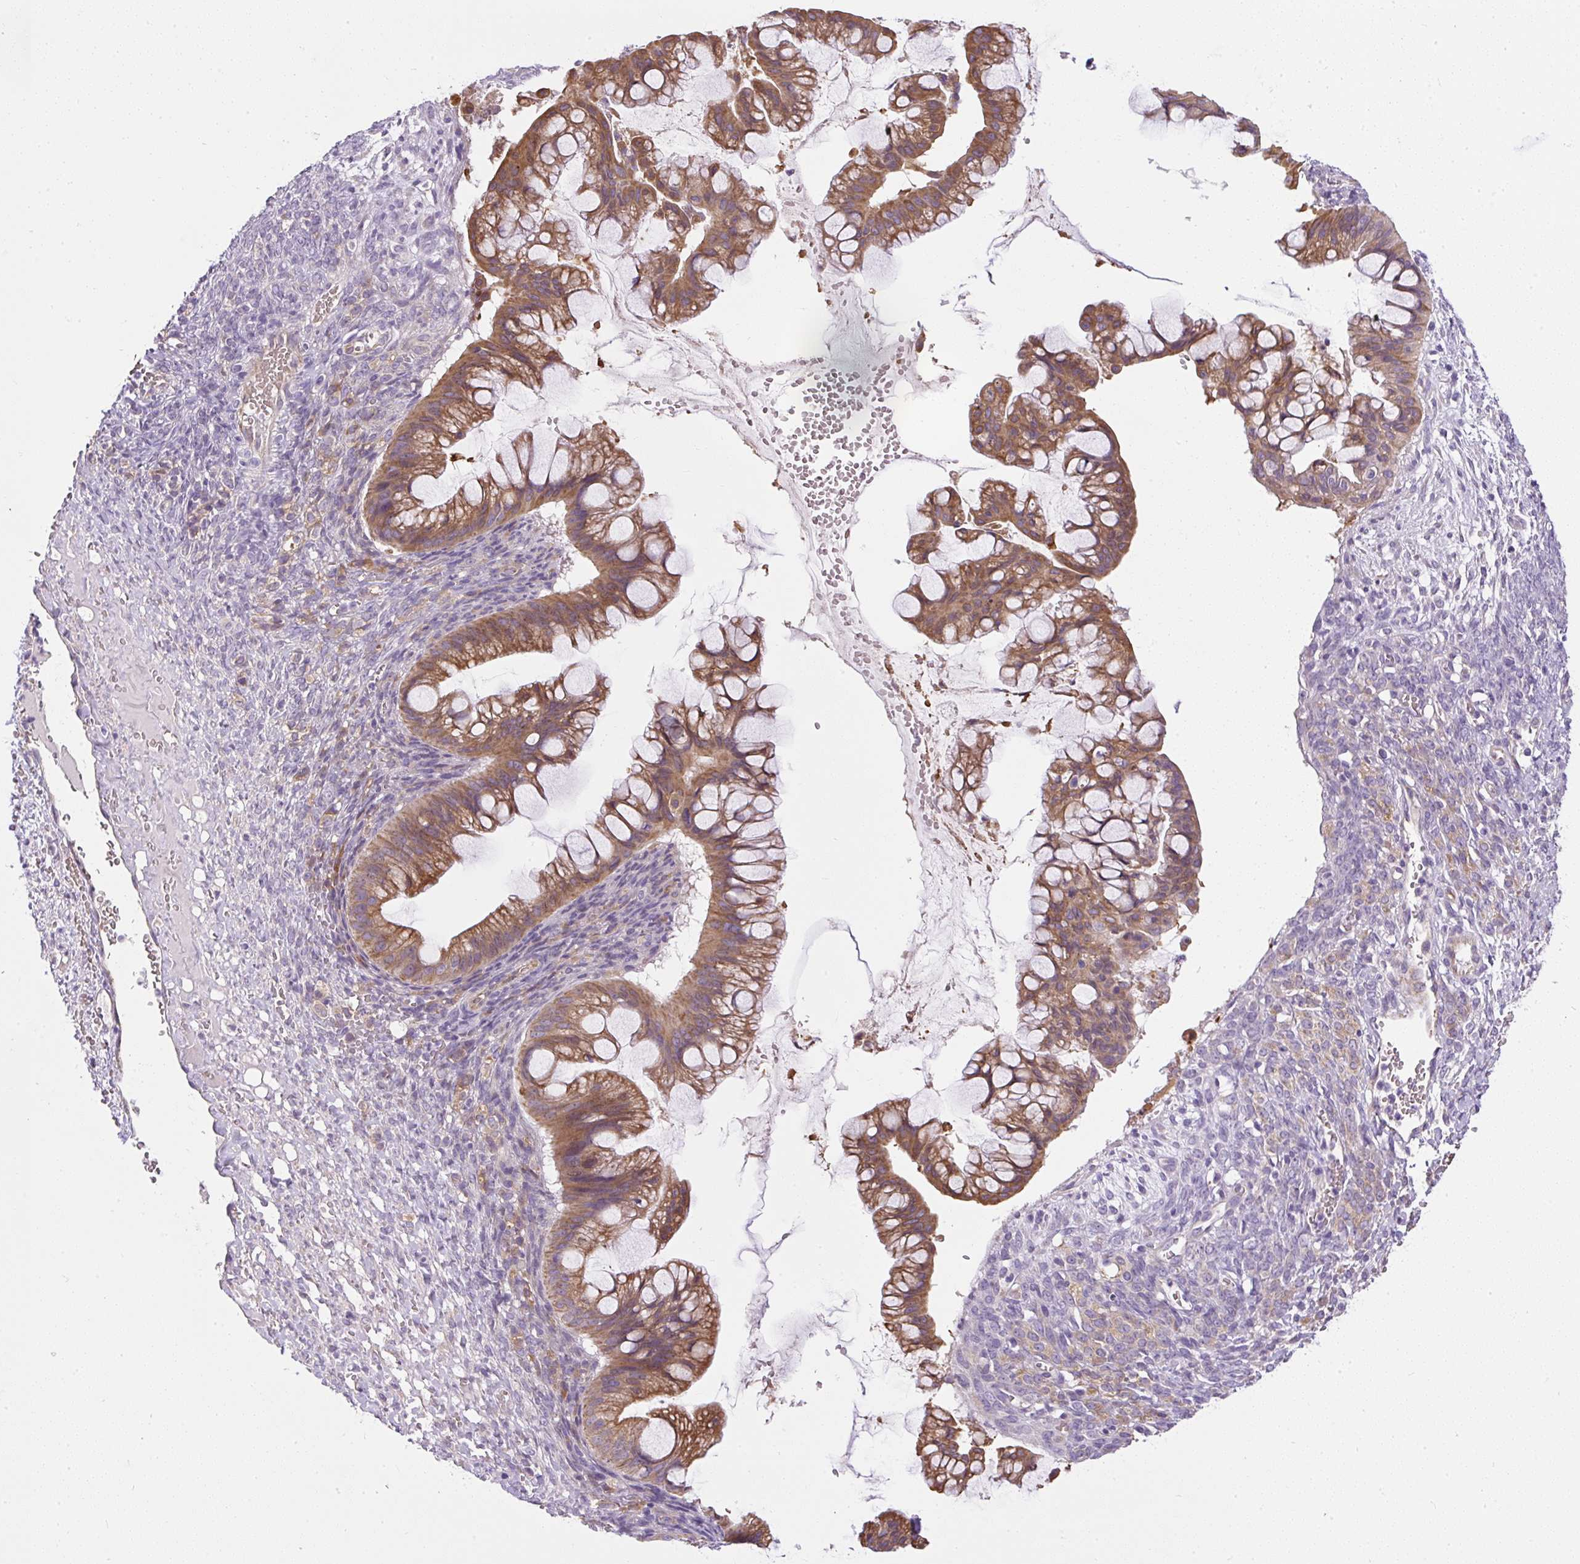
{"staining": {"intensity": "moderate", "quantity": ">75%", "location": "cytoplasmic/membranous"}, "tissue": "ovarian cancer", "cell_type": "Tumor cells", "image_type": "cancer", "snomed": [{"axis": "morphology", "description": "Cystadenocarcinoma, mucinous, NOS"}, {"axis": "topography", "description": "Ovary"}], "caption": "A medium amount of moderate cytoplasmic/membranous positivity is appreciated in approximately >75% of tumor cells in mucinous cystadenocarcinoma (ovarian) tissue.", "gene": "FAM149A", "patient": {"sex": "female", "age": 73}}